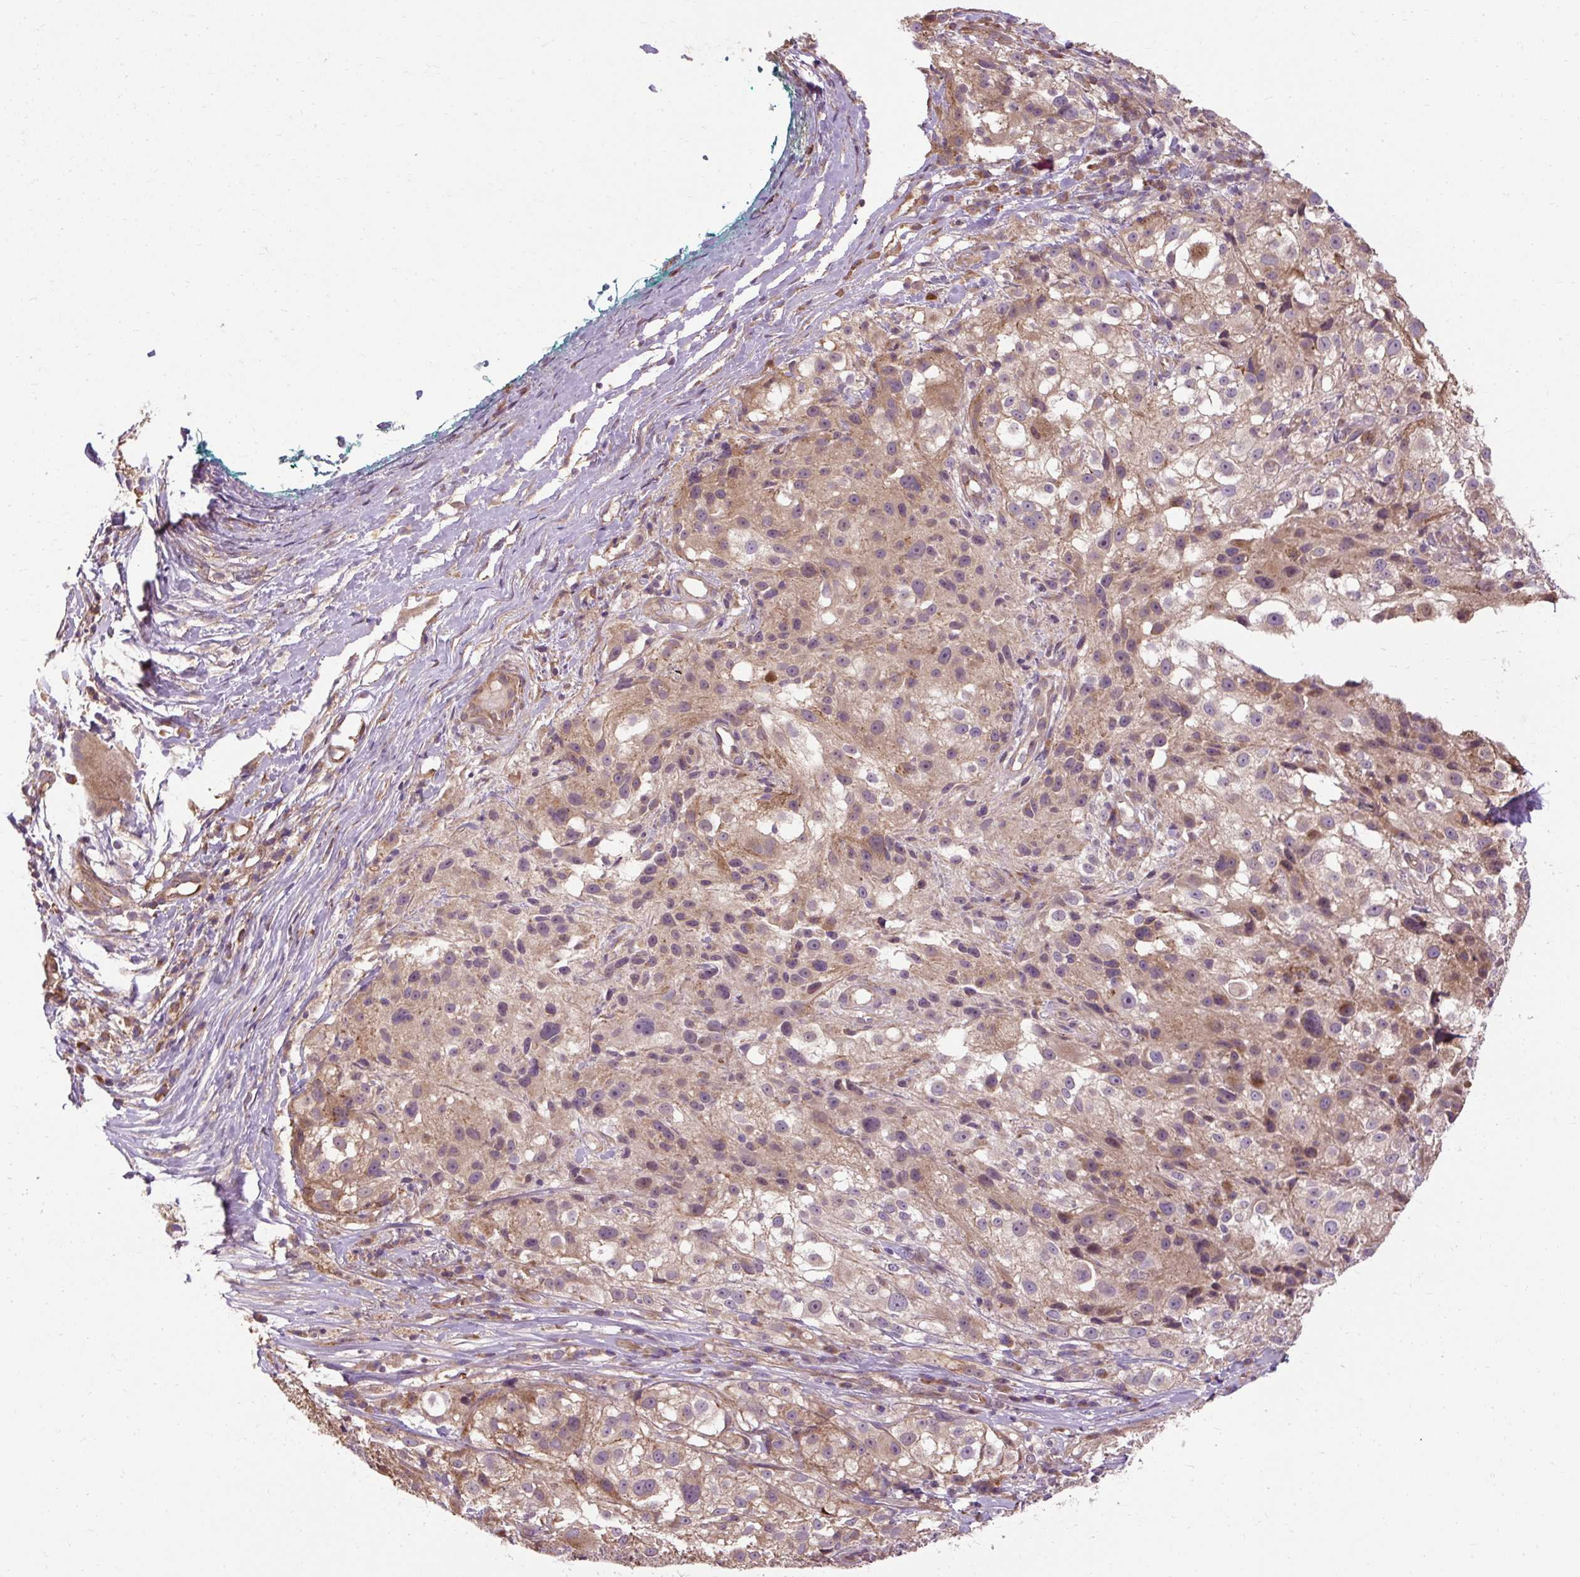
{"staining": {"intensity": "moderate", "quantity": ">75%", "location": "cytoplasmic/membranous"}, "tissue": "melanoma", "cell_type": "Tumor cells", "image_type": "cancer", "snomed": [{"axis": "morphology", "description": "Necrosis, NOS"}, {"axis": "morphology", "description": "Malignant melanoma, NOS"}, {"axis": "topography", "description": "Skin"}], "caption": "Protein staining reveals moderate cytoplasmic/membranous positivity in approximately >75% of tumor cells in malignant melanoma.", "gene": "FLRT1", "patient": {"sex": "female", "age": 87}}